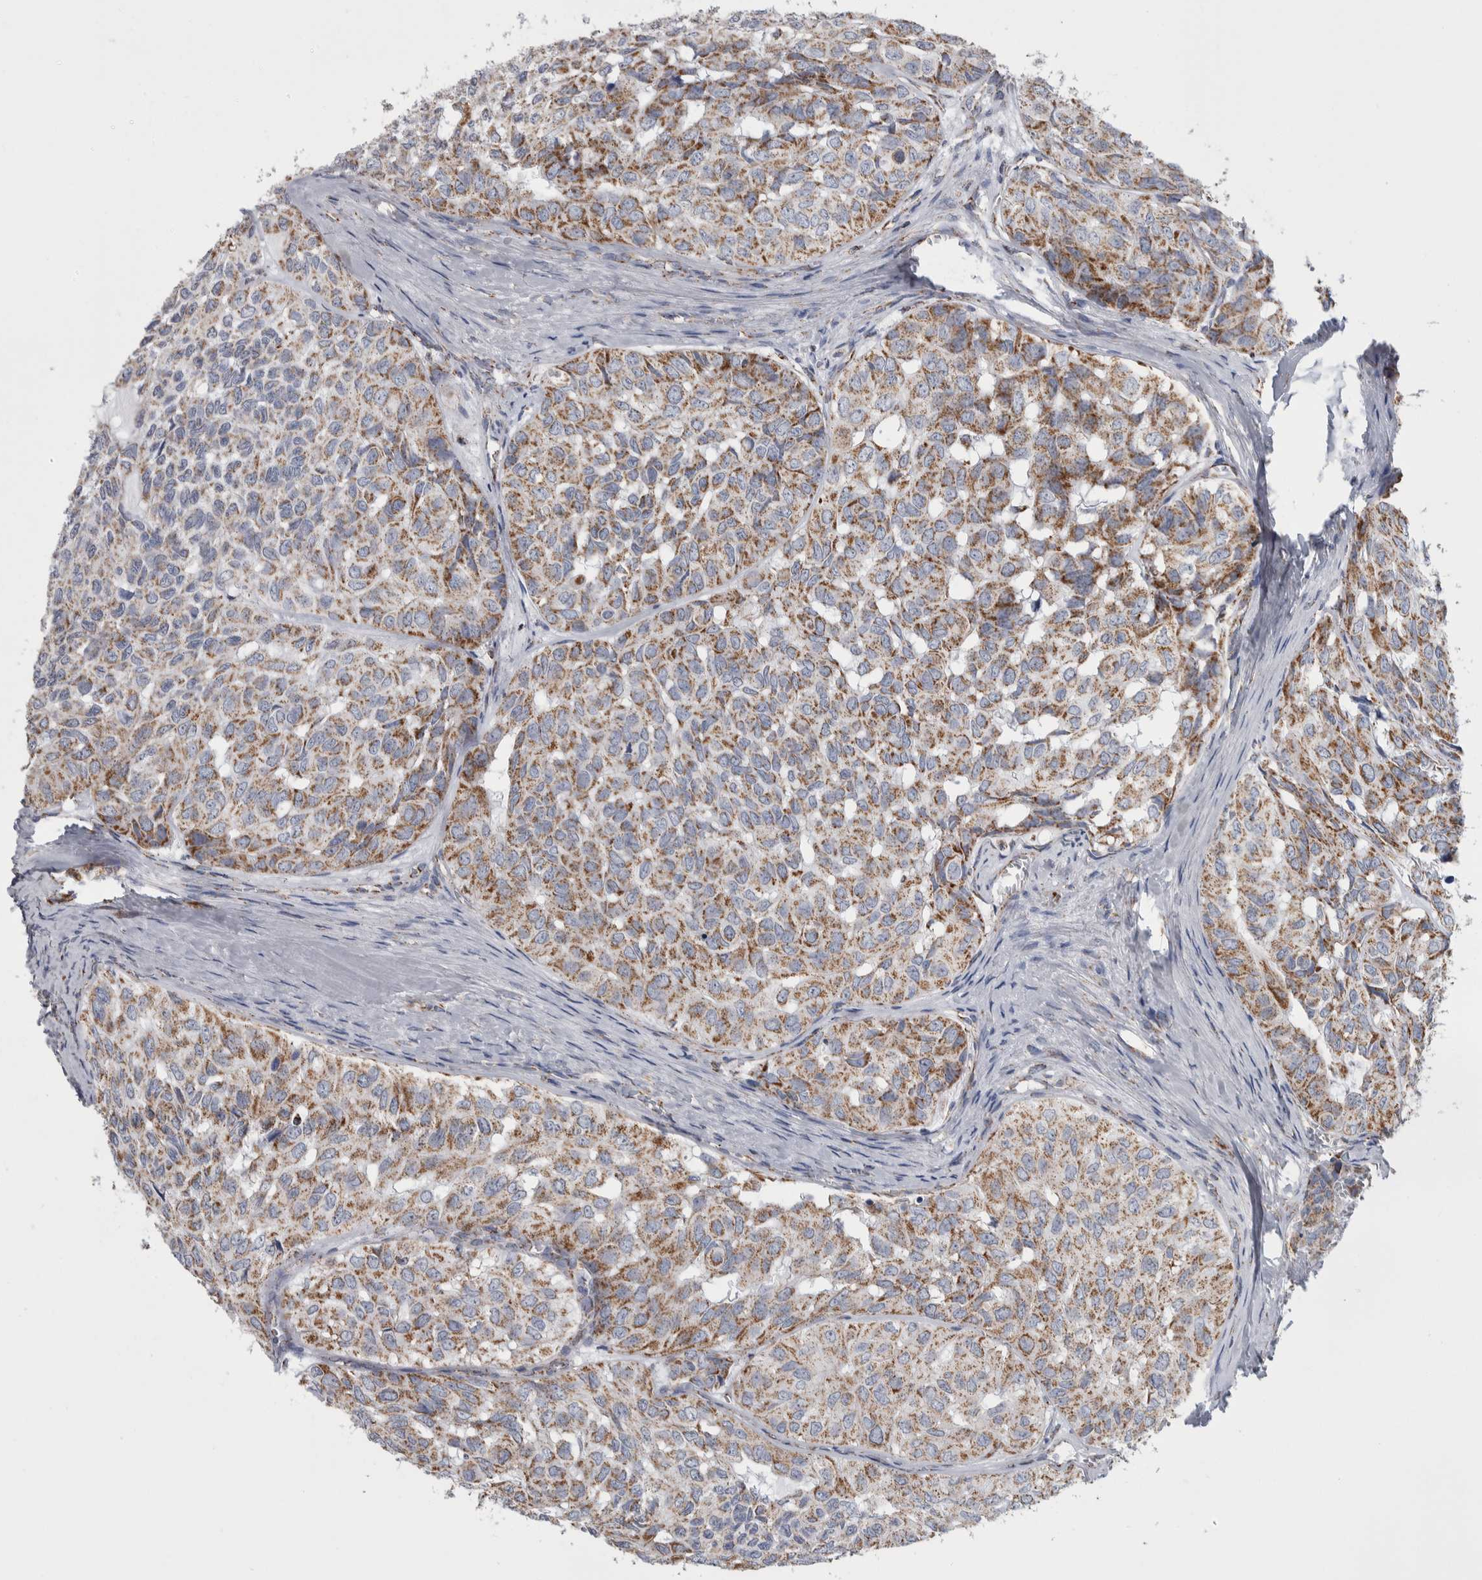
{"staining": {"intensity": "moderate", "quantity": ">75%", "location": "cytoplasmic/membranous"}, "tissue": "head and neck cancer", "cell_type": "Tumor cells", "image_type": "cancer", "snomed": [{"axis": "morphology", "description": "Adenocarcinoma, NOS"}, {"axis": "topography", "description": "Salivary gland, NOS"}, {"axis": "topography", "description": "Head-Neck"}], "caption": "There is medium levels of moderate cytoplasmic/membranous expression in tumor cells of head and neck cancer, as demonstrated by immunohistochemical staining (brown color).", "gene": "ETFA", "patient": {"sex": "female", "age": 76}}